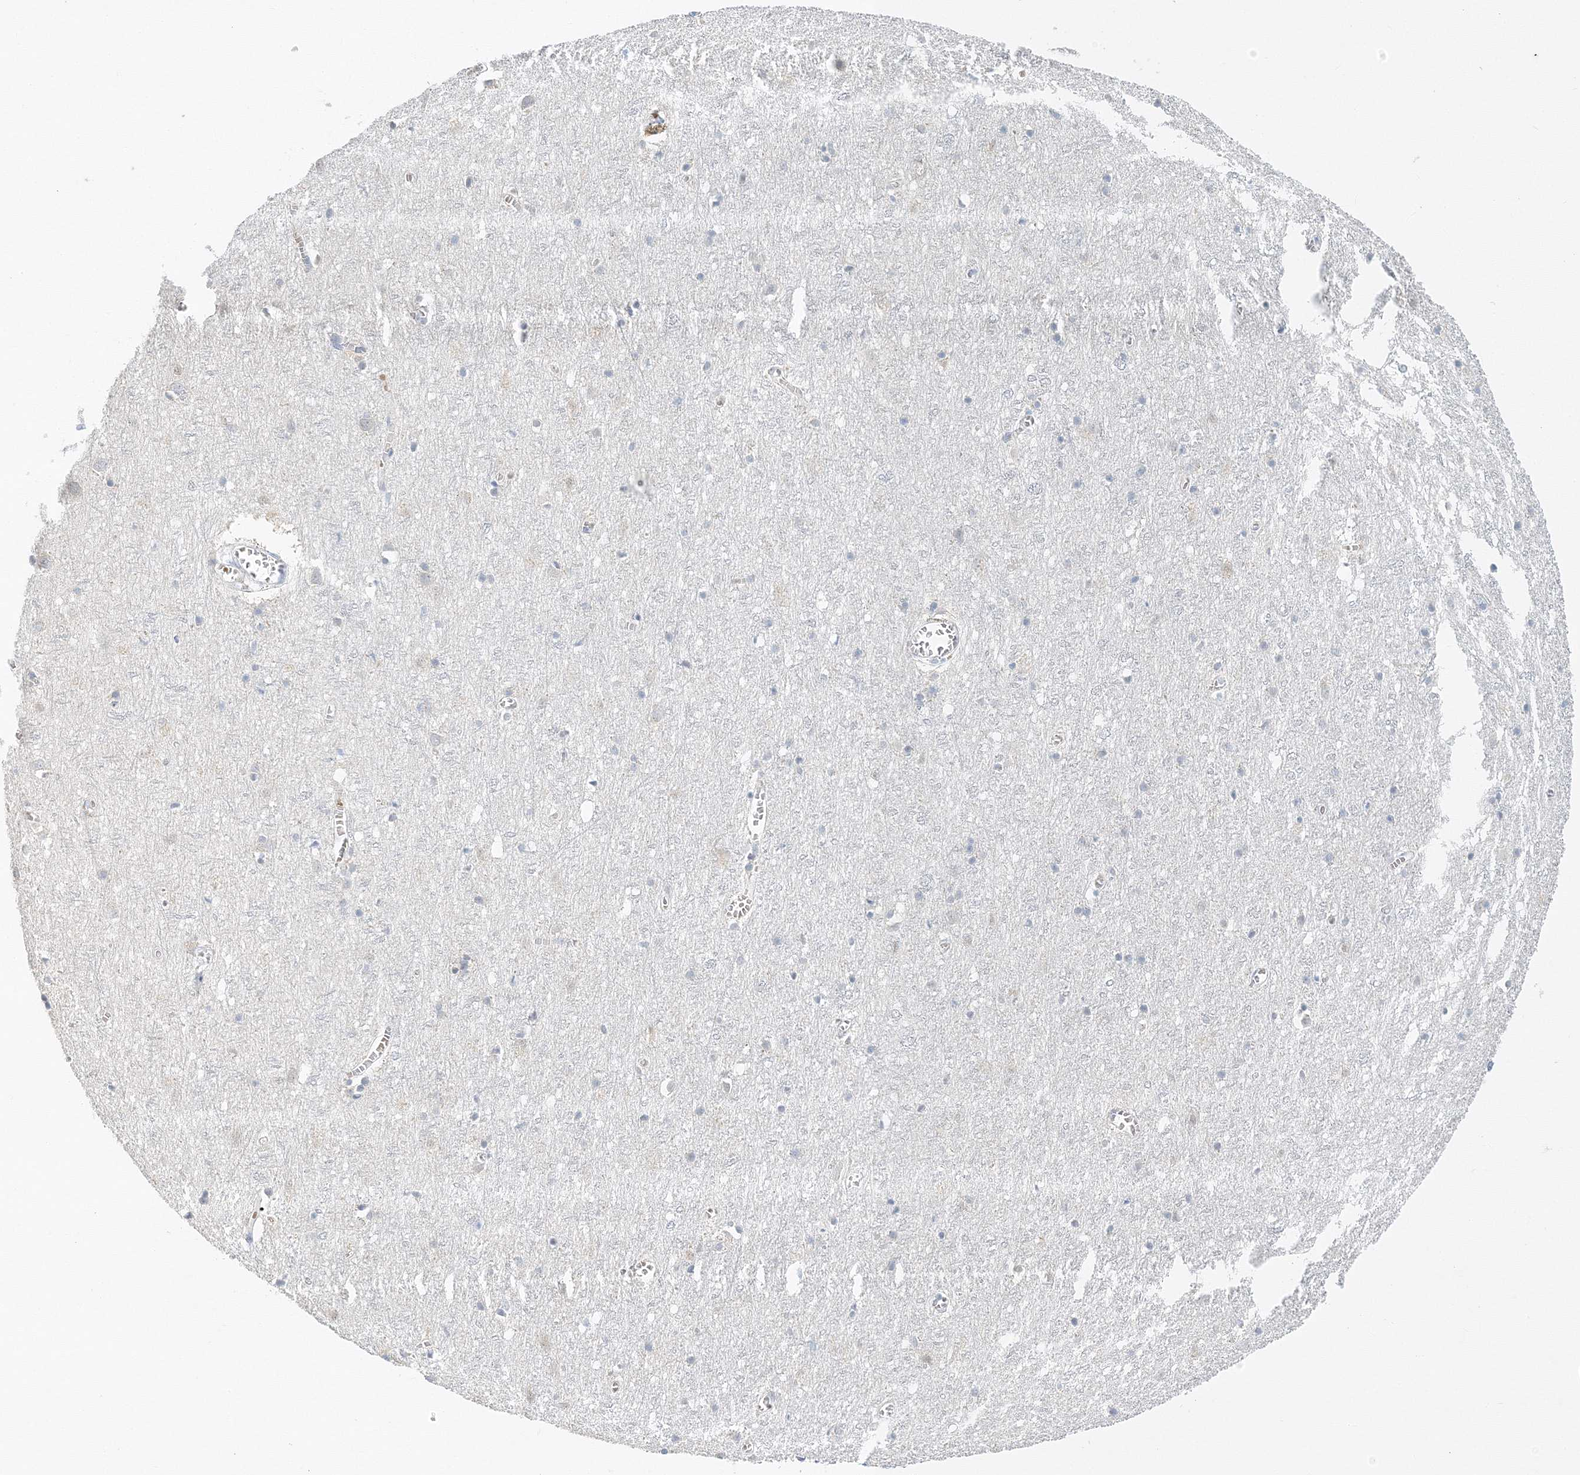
{"staining": {"intensity": "negative", "quantity": "none", "location": "none"}, "tissue": "cerebral cortex", "cell_type": "Endothelial cells", "image_type": "normal", "snomed": [{"axis": "morphology", "description": "Normal tissue, NOS"}, {"axis": "topography", "description": "Cerebral cortex"}], "caption": "Cerebral cortex was stained to show a protein in brown. There is no significant staining in endothelial cells. The staining was performed using DAB (3,3'-diaminobenzidine) to visualize the protein expression in brown, while the nuclei were stained in blue with hematoxylin (Magnification: 20x).", "gene": "VILL", "patient": {"sex": "female", "age": 64}}